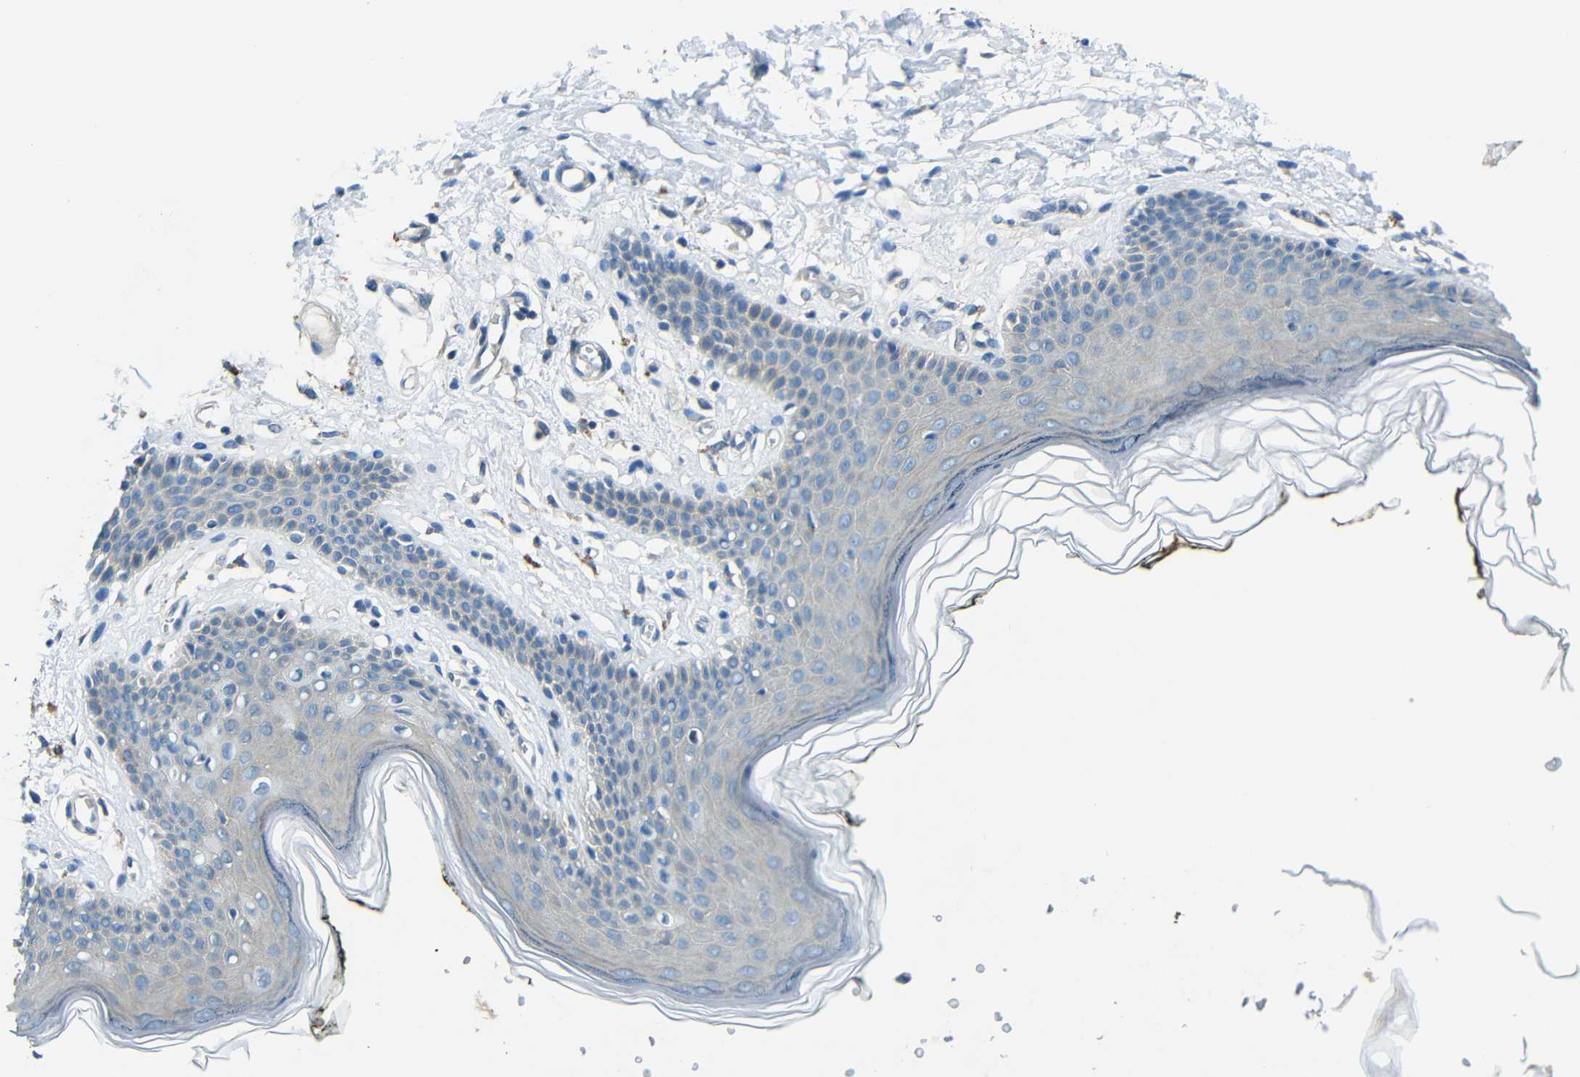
{"staining": {"intensity": "negative", "quantity": "none", "location": "none"}, "tissue": "skin", "cell_type": "Epidermal cells", "image_type": "normal", "snomed": [{"axis": "morphology", "description": "Normal tissue, NOS"}, {"axis": "morphology", "description": "Inflammation, NOS"}, {"axis": "topography", "description": "Vulva"}], "caption": "IHC histopathology image of unremarkable human skin stained for a protein (brown), which demonstrates no staining in epidermal cells.", "gene": "CYP26B1", "patient": {"sex": "female", "age": 84}}